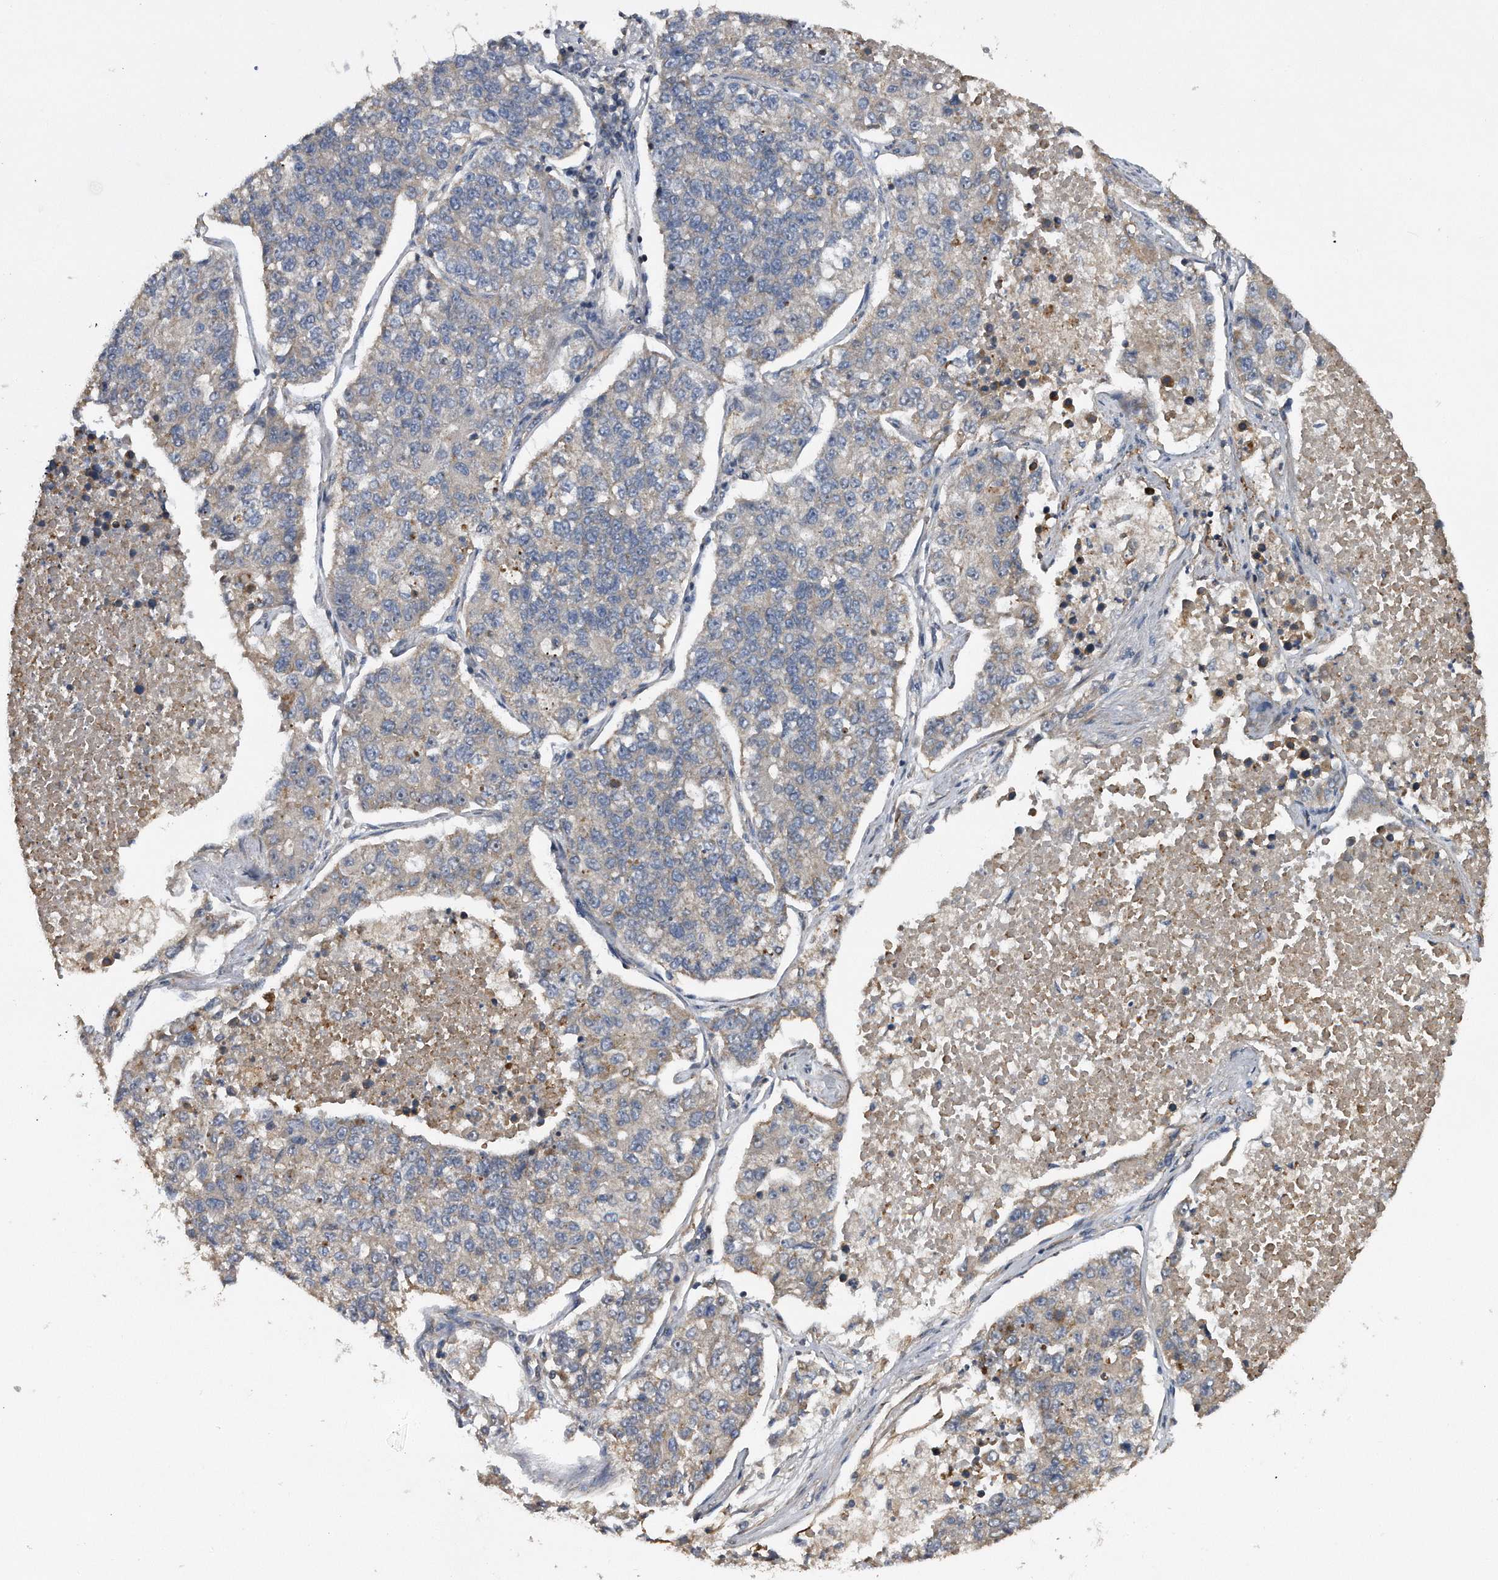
{"staining": {"intensity": "weak", "quantity": "<25%", "location": "cytoplasmic/membranous"}, "tissue": "lung cancer", "cell_type": "Tumor cells", "image_type": "cancer", "snomed": [{"axis": "morphology", "description": "Adenocarcinoma, NOS"}, {"axis": "topography", "description": "Lung"}], "caption": "IHC image of neoplastic tissue: human lung cancer (adenocarcinoma) stained with DAB exhibits no significant protein positivity in tumor cells.", "gene": "KCND3", "patient": {"sex": "male", "age": 49}}